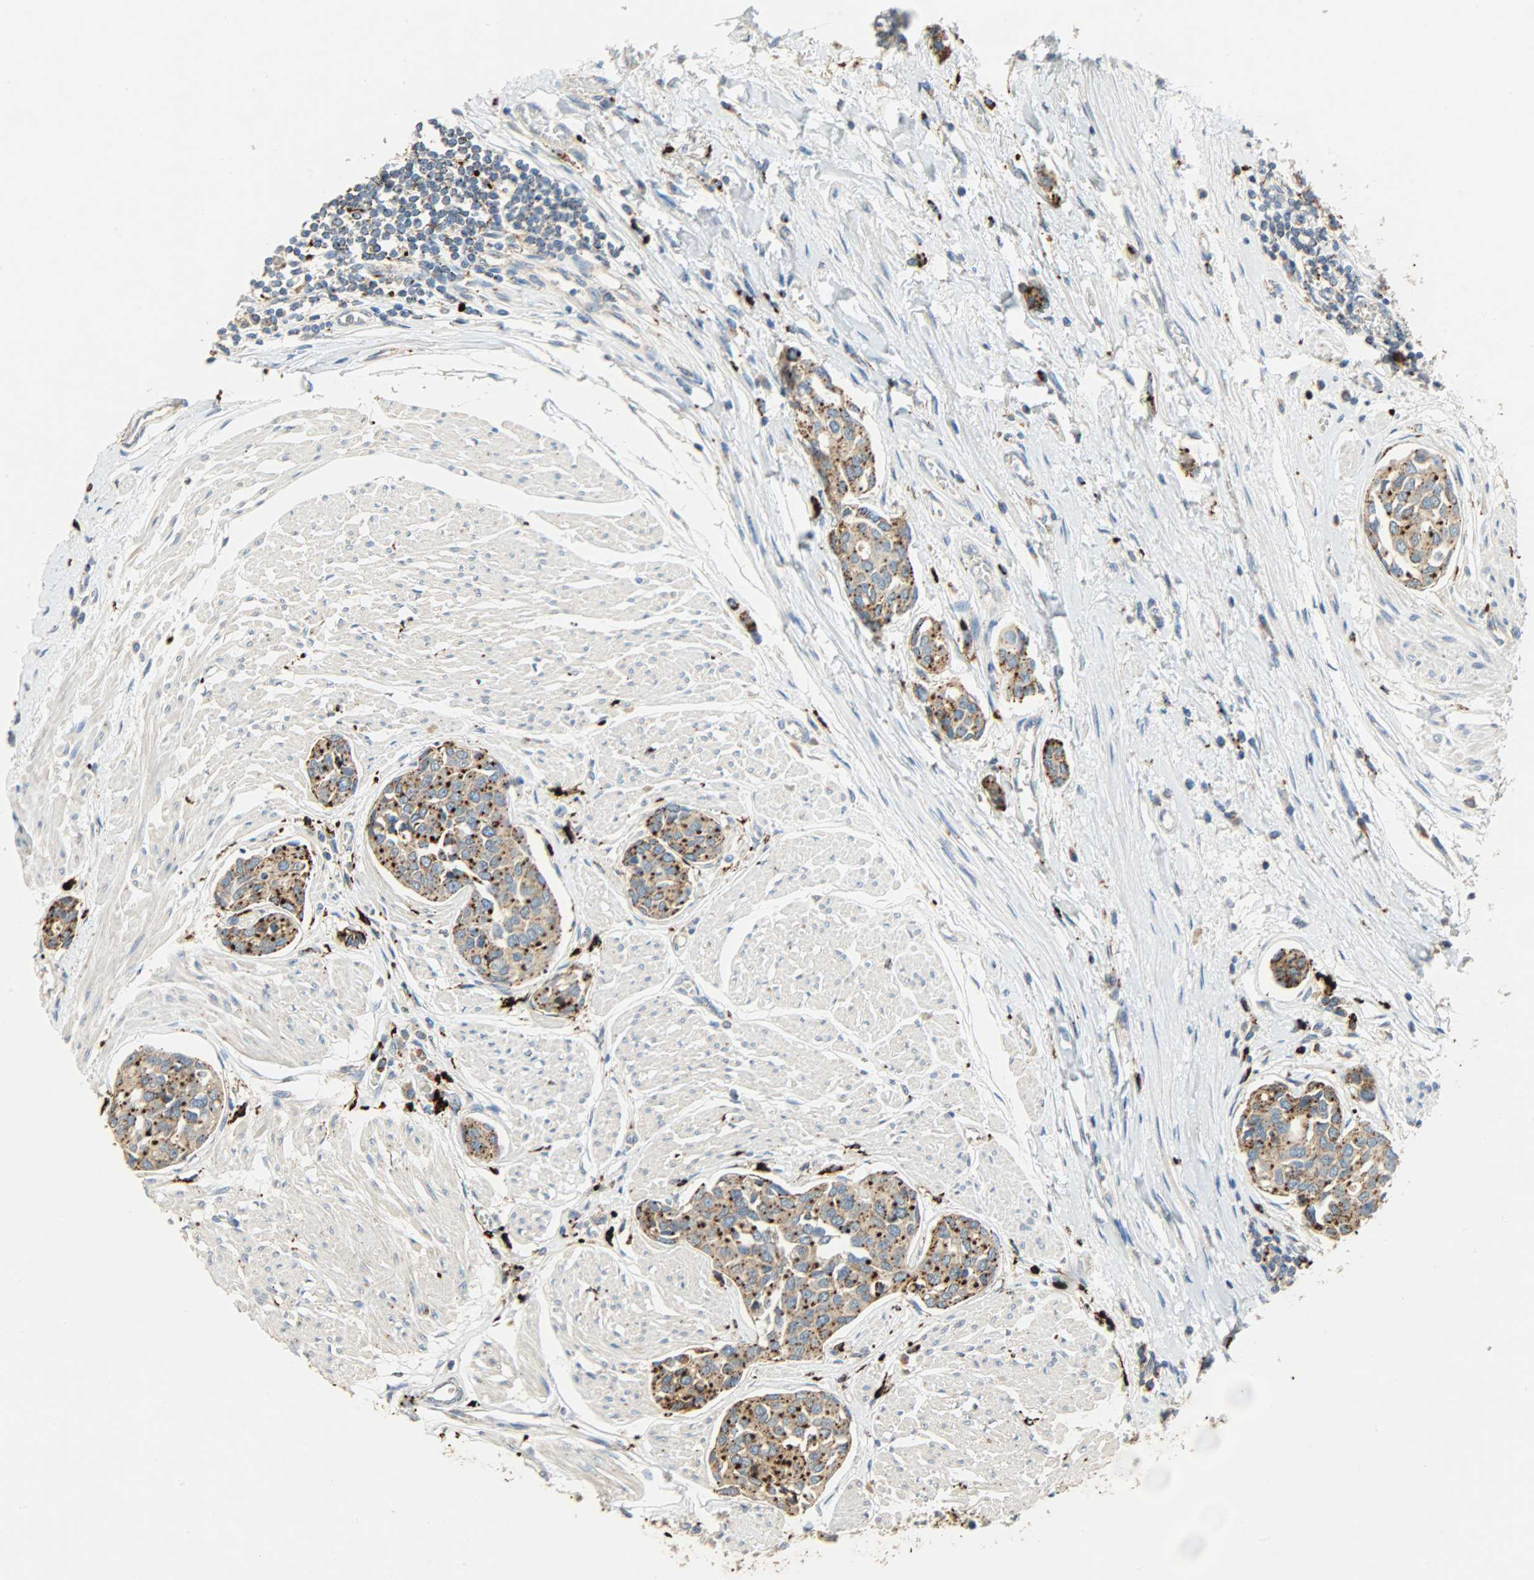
{"staining": {"intensity": "strong", "quantity": ">75%", "location": "cytoplasmic/membranous"}, "tissue": "urothelial cancer", "cell_type": "Tumor cells", "image_type": "cancer", "snomed": [{"axis": "morphology", "description": "Urothelial carcinoma, High grade"}, {"axis": "topography", "description": "Urinary bladder"}], "caption": "Strong cytoplasmic/membranous protein staining is seen in about >75% of tumor cells in urothelial cancer. The protein is stained brown, and the nuclei are stained in blue (DAB (3,3'-diaminobenzidine) IHC with brightfield microscopy, high magnification).", "gene": "ASAH1", "patient": {"sex": "male", "age": 78}}